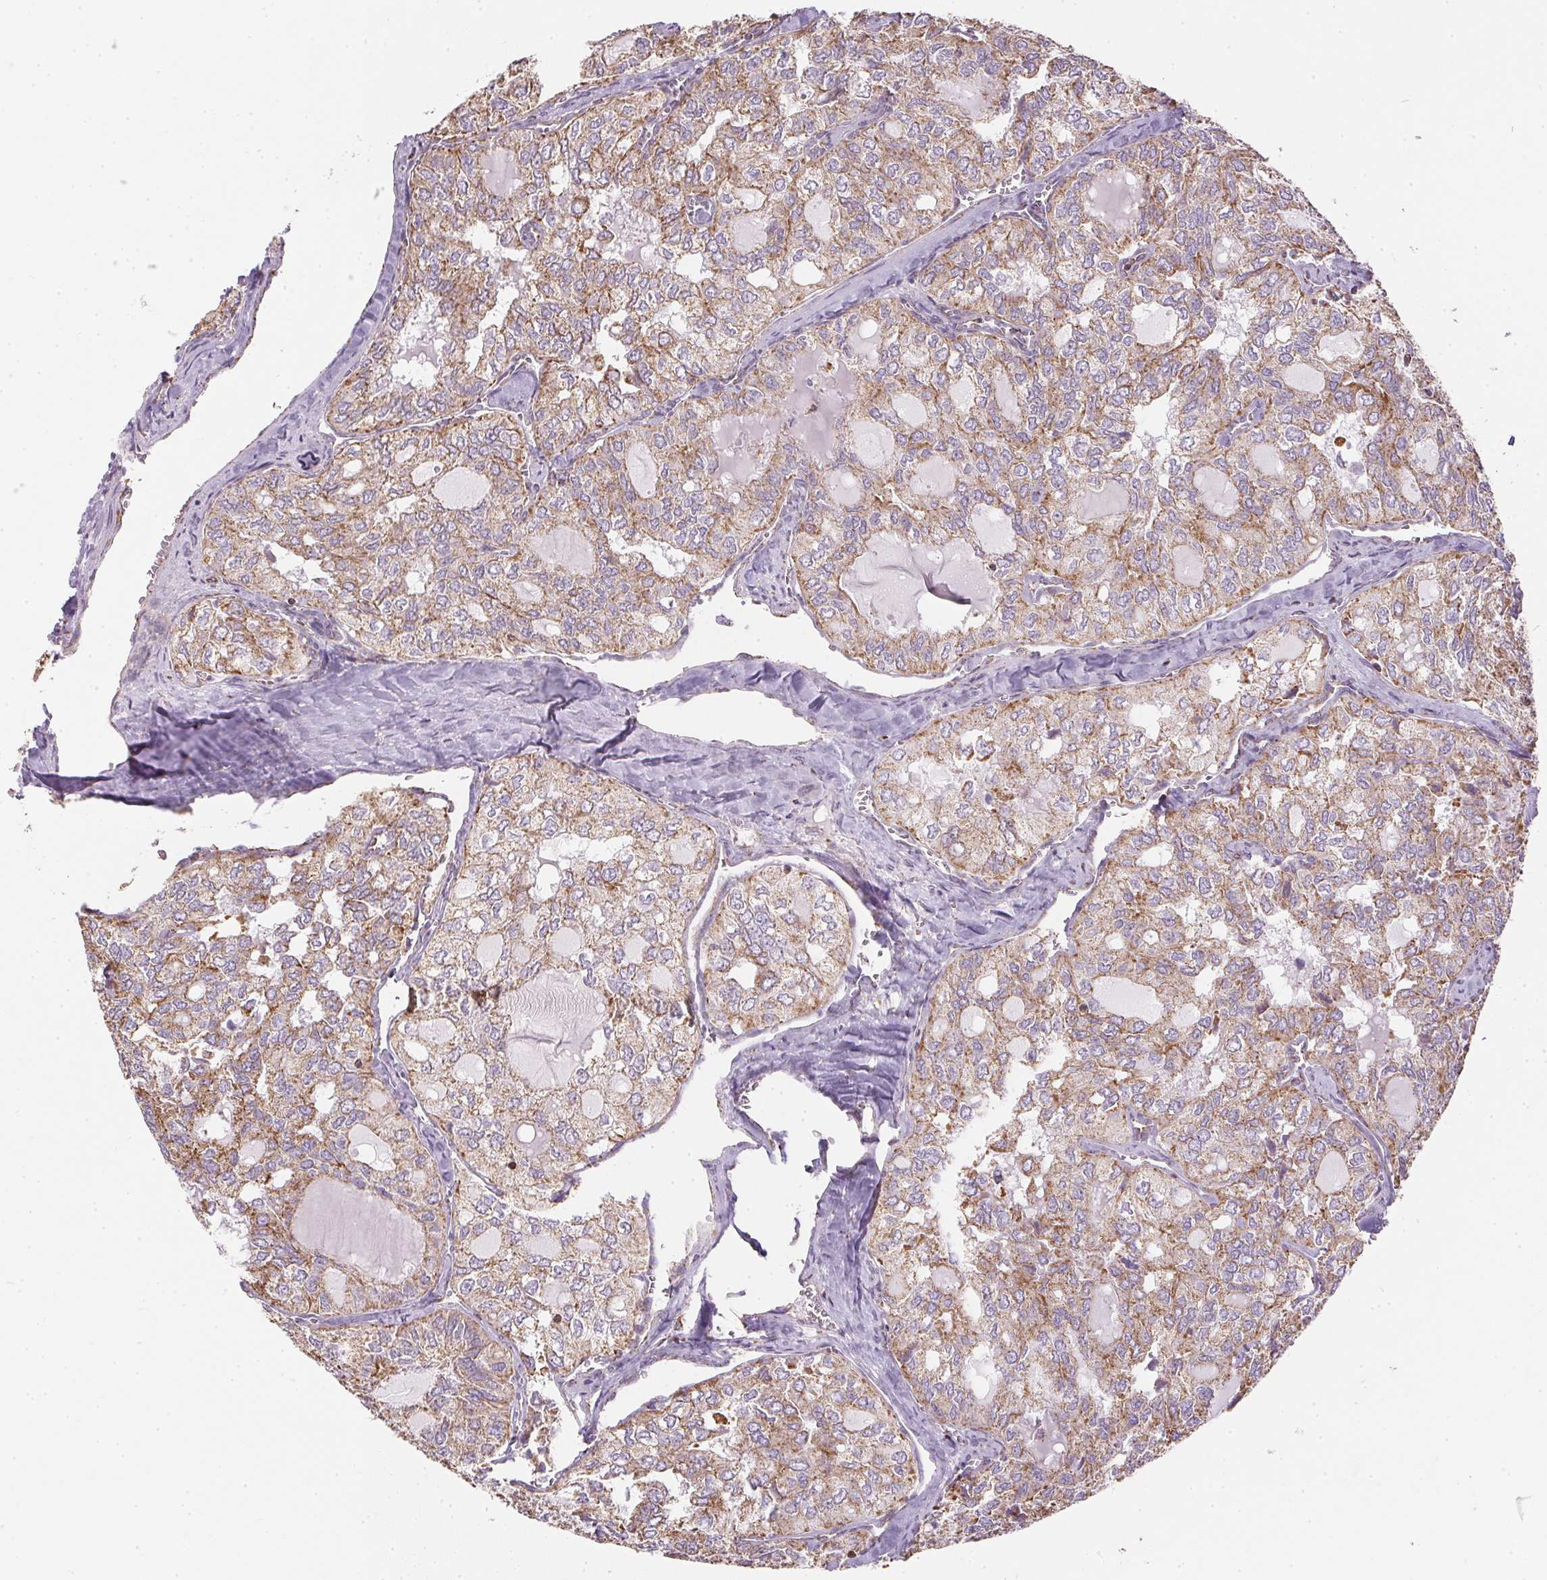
{"staining": {"intensity": "moderate", "quantity": "25%-75%", "location": "cytoplasmic/membranous"}, "tissue": "thyroid cancer", "cell_type": "Tumor cells", "image_type": "cancer", "snomed": [{"axis": "morphology", "description": "Follicular adenoma carcinoma, NOS"}, {"axis": "topography", "description": "Thyroid gland"}], "caption": "Immunohistochemistry image of thyroid follicular adenoma carcinoma stained for a protein (brown), which demonstrates medium levels of moderate cytoplasmic/membranous expression in about 25%-75% of tumor cells.", "gene": "MAPK11", "patient": {"sex": "male", "age": 75}}